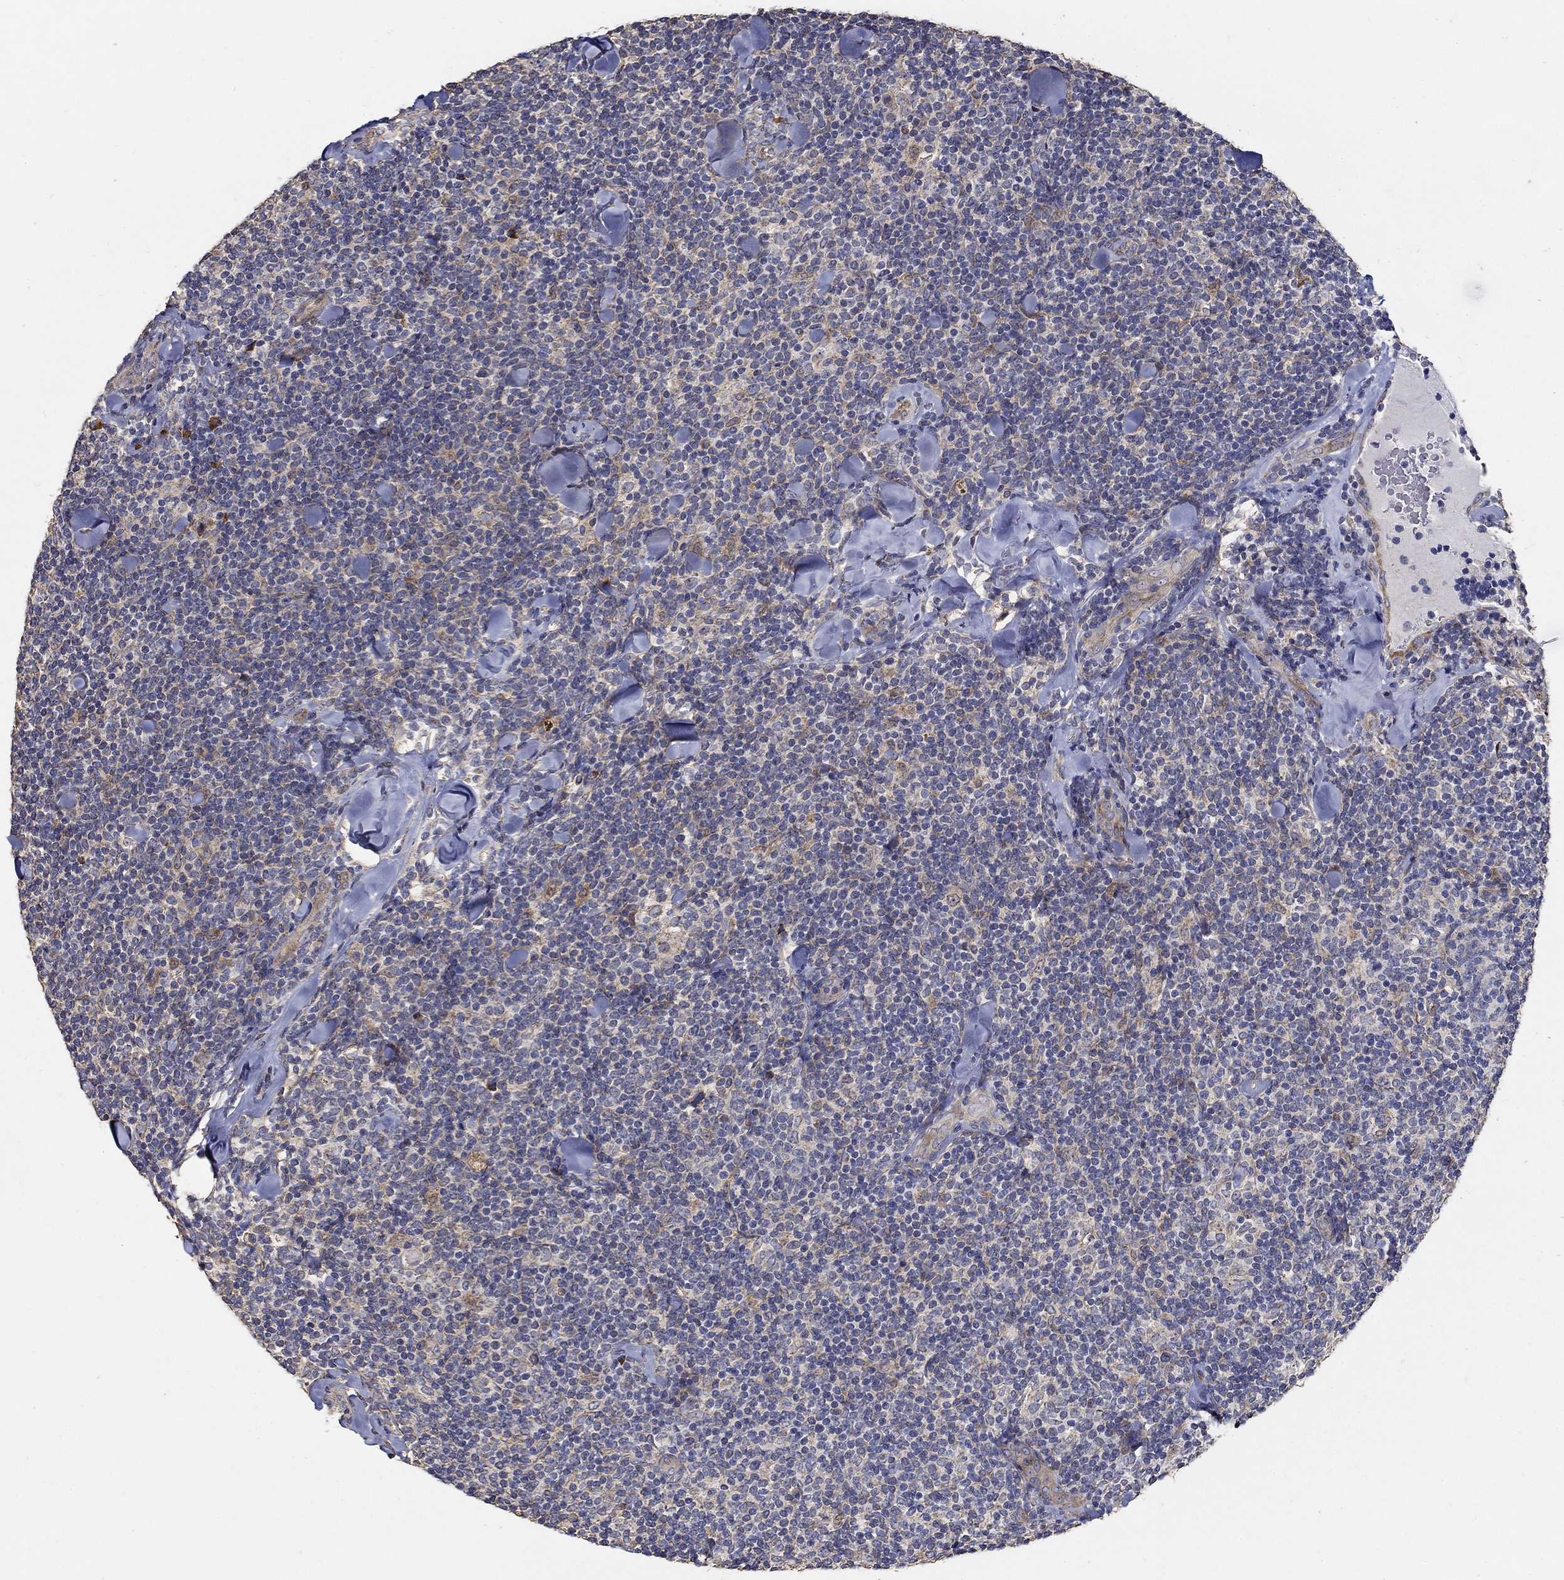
{"staining": {"intensity": "negative", "quantity": "none", "location": "none"}, "tissue": "lymphoma", "cell_type": "Tumor cells", "image_type": "cancer", "snomed": [{"axis": "morphology", "description": "Malignant lymphoma, non-Hodgkin's type, Low grade"}, {"axis": "topography", "description": "Lymph node"}], "caption": "Tumor cells show no significant protein staining in lymphoma.", "gene": "EMILIN3", "patient": {"sex": "female", "age": 56}}